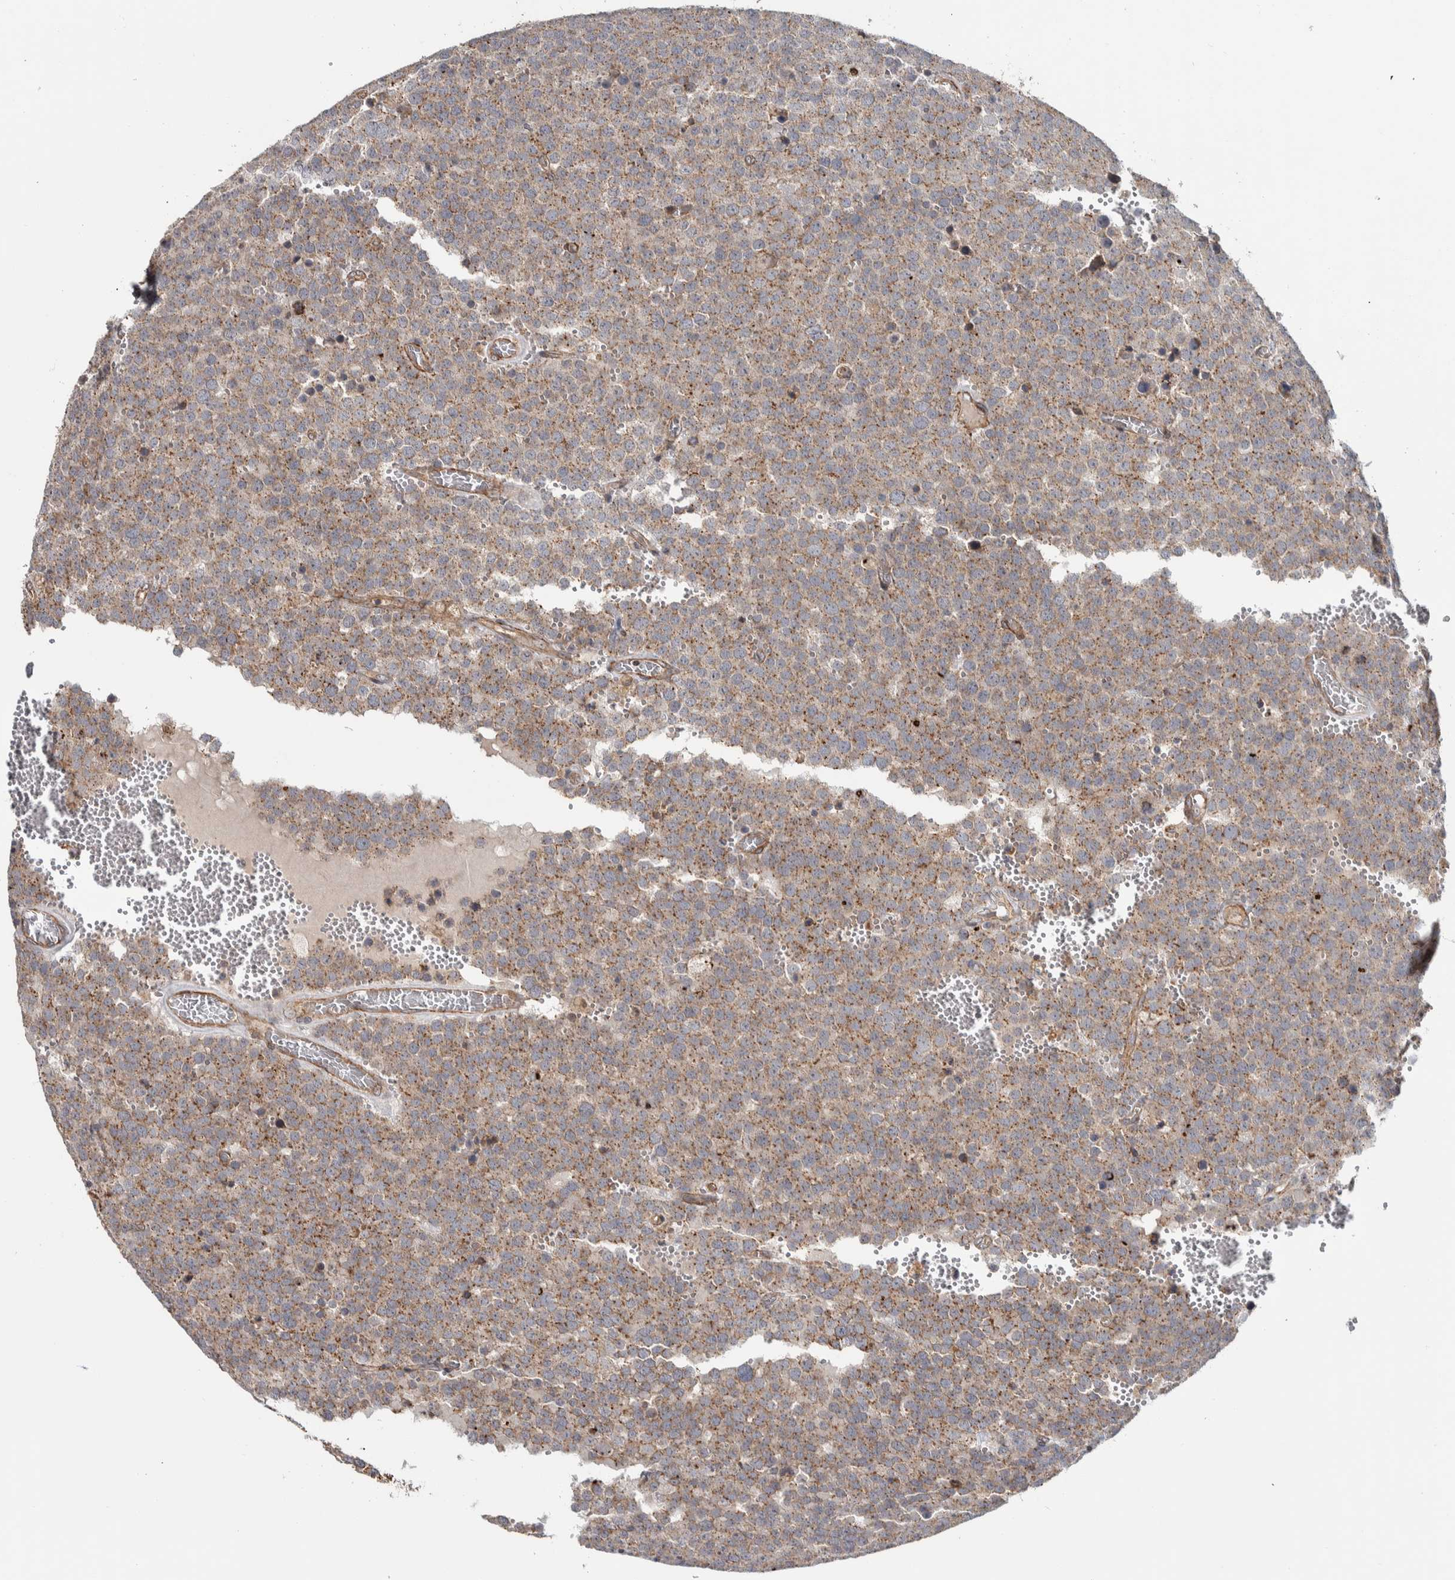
{"staining": {"intensity": "weak", "quantity": ">75%", "location": "cytoplasmic/membranous"}, "tissue": "testis cancer", "cell_type": "Tumor cells", "image_type": "cancer", "snomed": [{"axis": "morphology", "description": "Normal tissue, NOS"}, {"axis": "morphology", "description": "Seminoma, NOS"}, {"axis": "topography", "description": "Testis"}], "caption": "An IHC micrograph of neoplastic tissue is shown. Protein staining in brown highlights weak cytoplasmic/membranous positivity in seminoma (testis) within tumor cells.", "gene": "CHMP4C", "patient": {"sex": "male", "age": 71}}